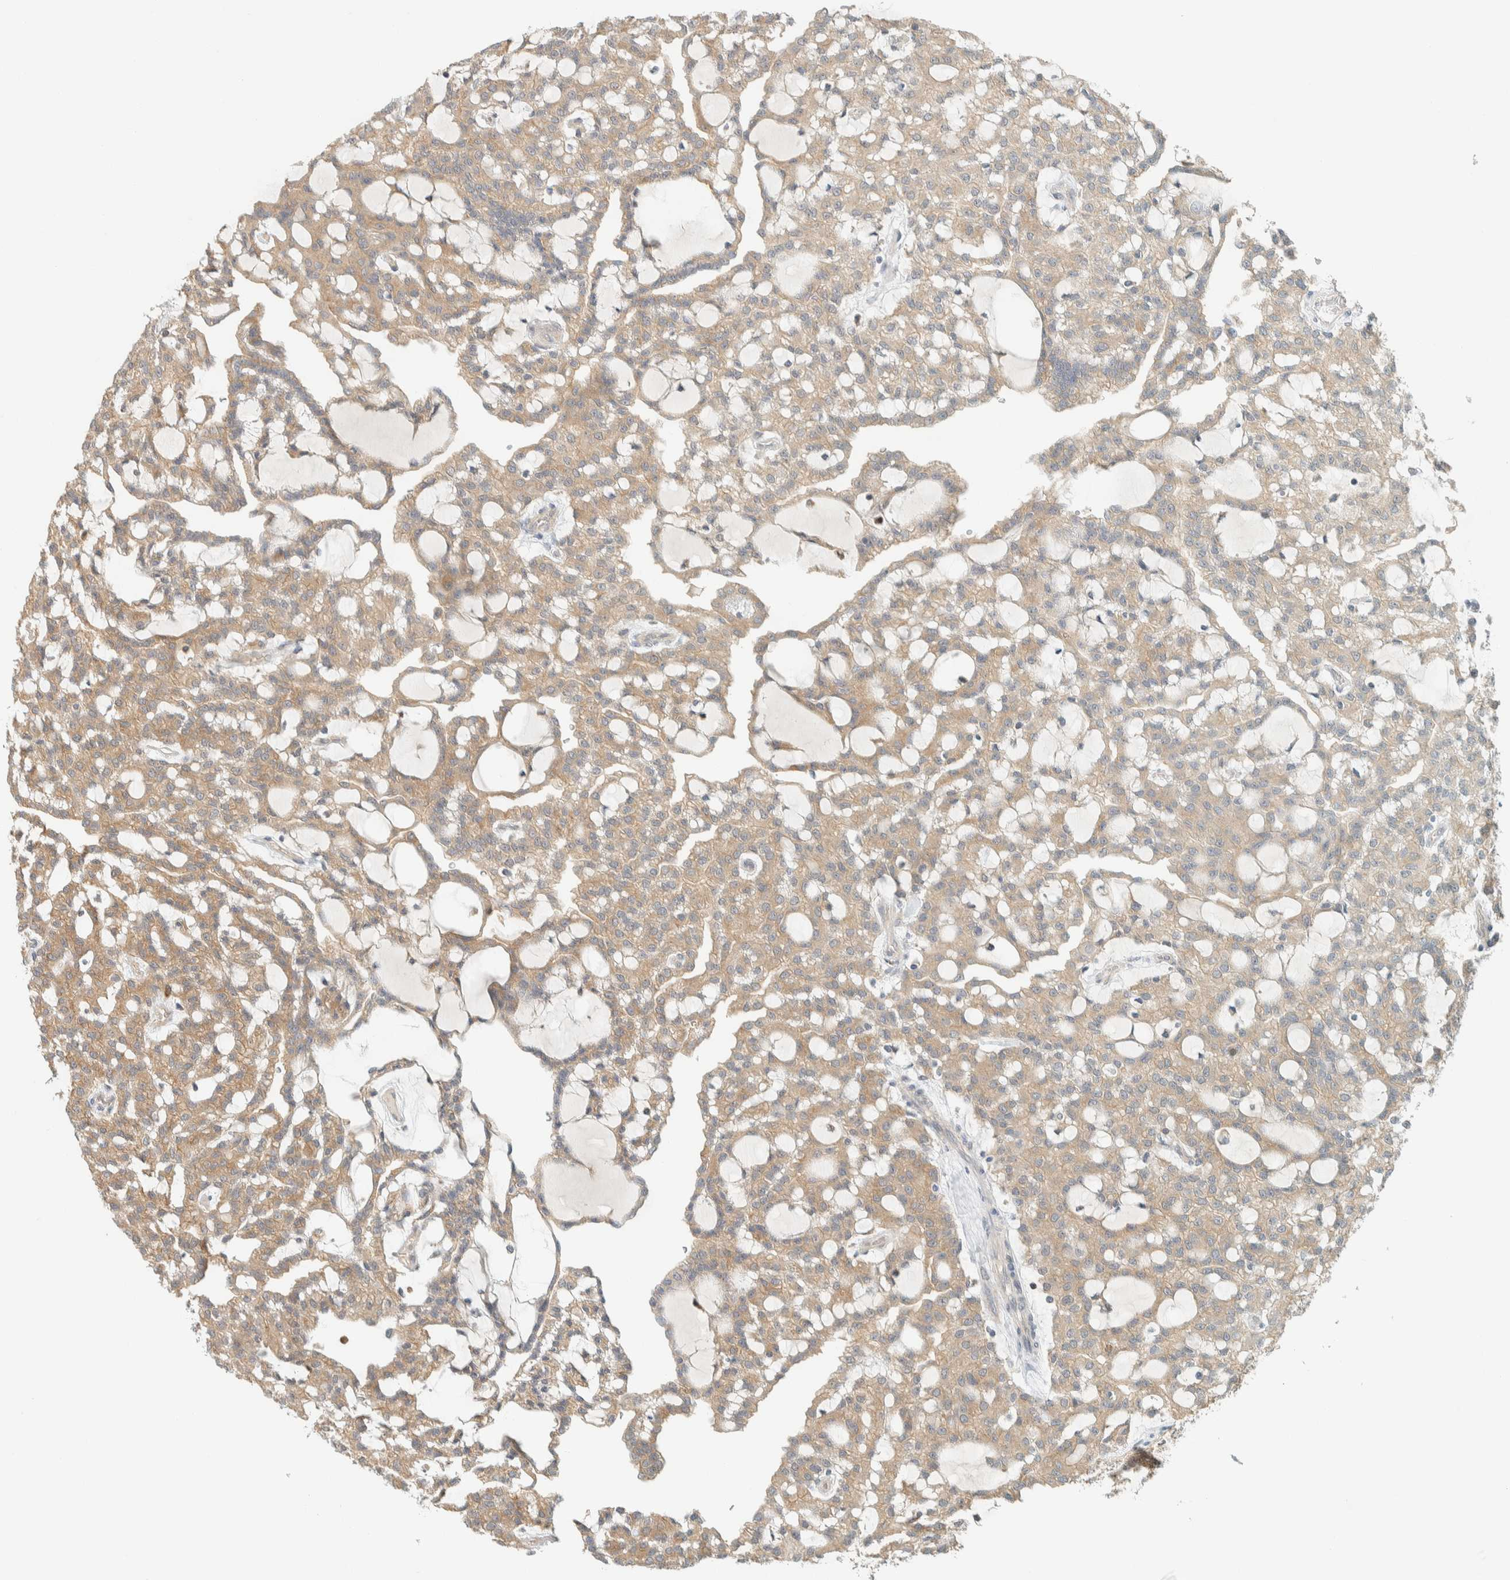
{"staining": {"intensity": "weak", "quantity": ">75%", "location": "cytoplasmic/membranous"}, "tissue": "renal cancer", "cell_type": "Tumor cells", "image_type": "cancer", "snomed": [{"axis": "morphology", "description": "Adenocarcinoma, NOS"}, {"axis": "topography", "description": "Kidney"}], "caption": "This is an image of immunohistochemistry (IHC) staining of renal adenocarcinoma, which shows weak expression in the cytoplasmic/membranous of tumor cells.", "gene": "RAB11FIP1", "patient": {"sex": "male", "age": 63}}